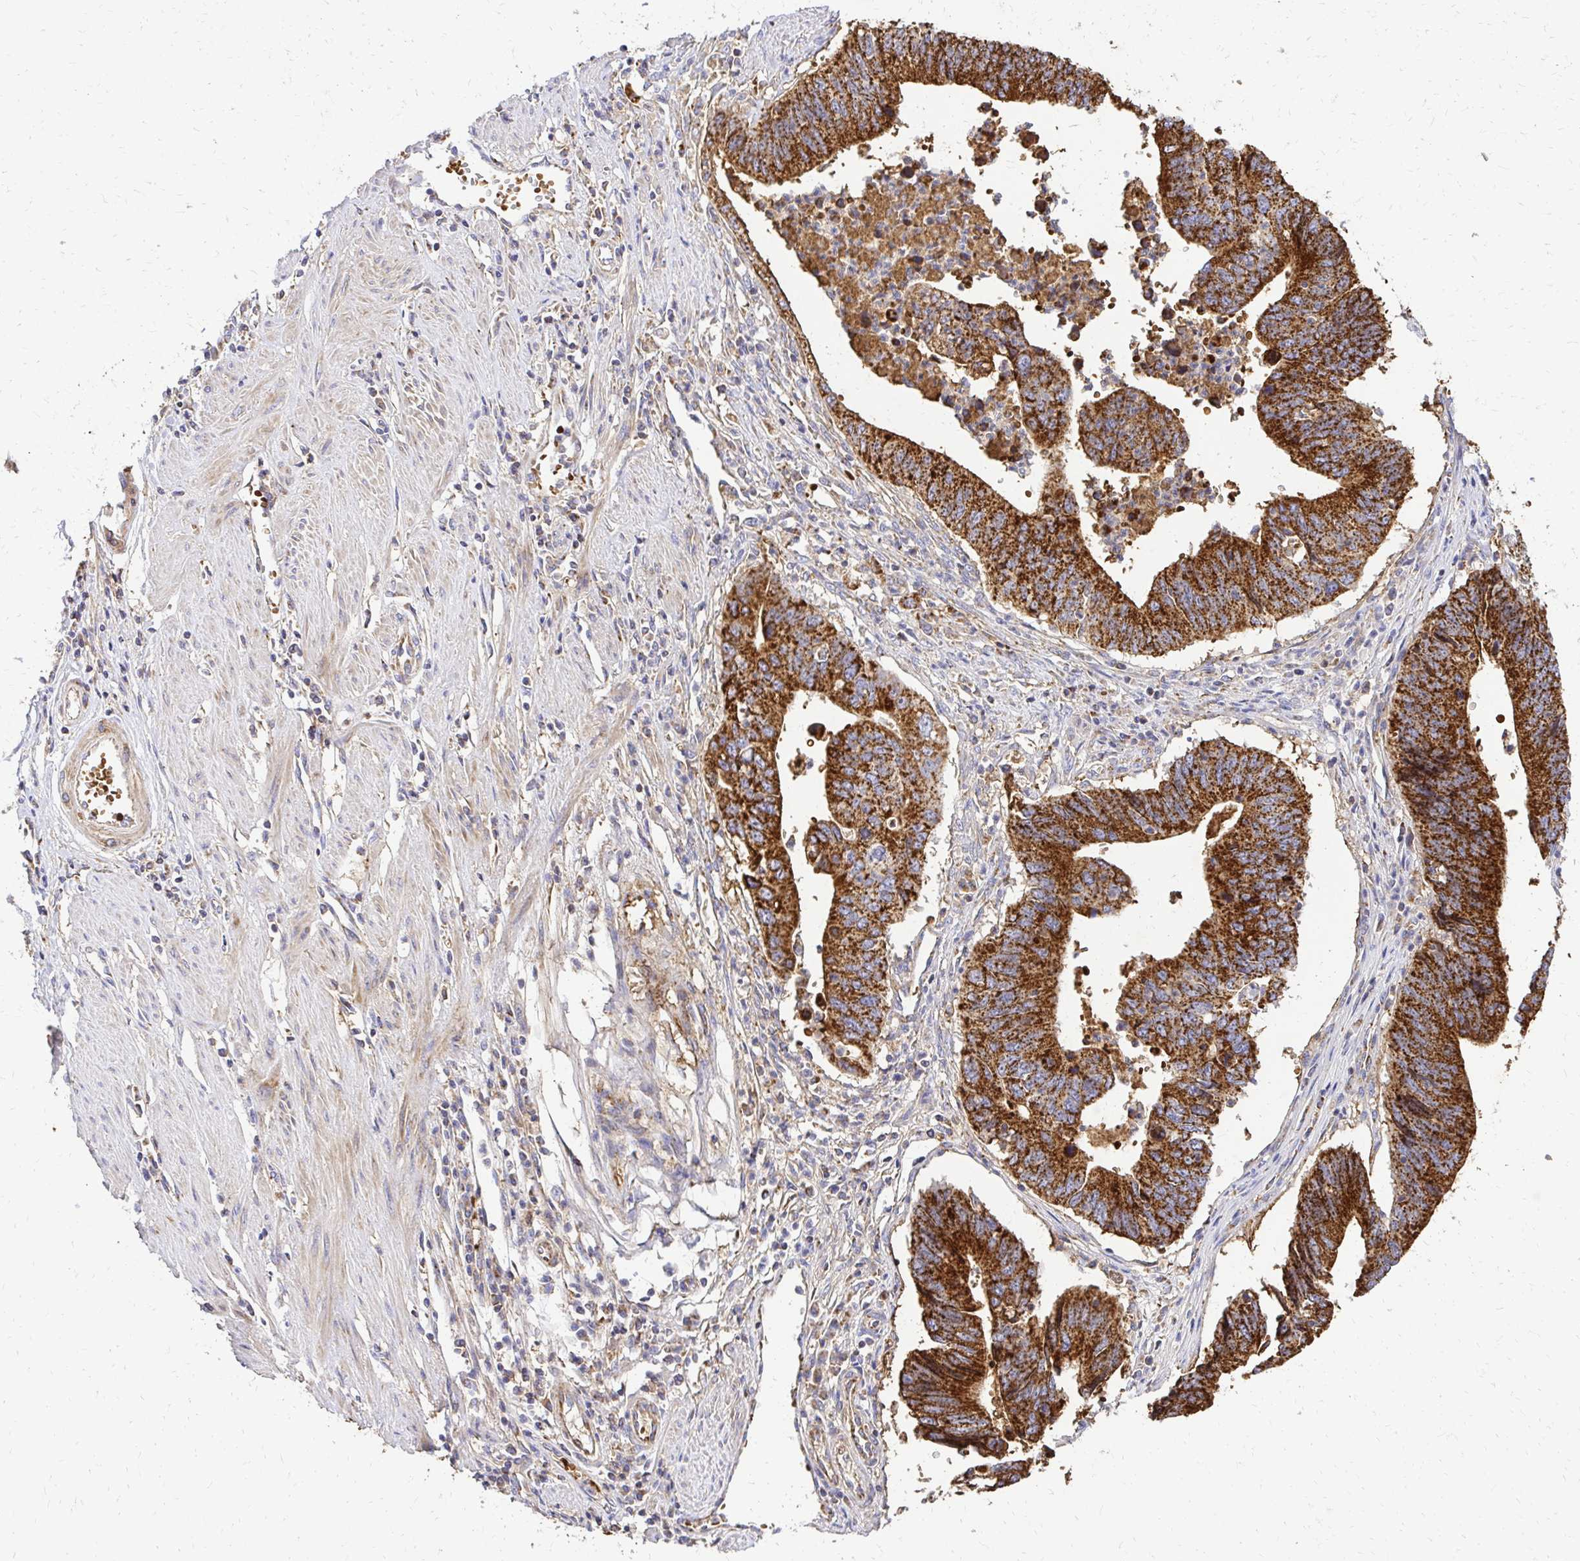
{"staining": {"intensity": "strong", "quantity": ">75%", "location": "cytoplasmic/membranous"}, "tissue": "stomach cancer", "cell_type": "Tumor cells", "image_type": "cancer", "snomed": [{"axis": "morphology", "description": "Adenocarcinoma, NOS"}, {"axis": "topography", "description": "Stomach"}], "caption": "Stomach cancer (adenocarcinoma) was stained to show a protein in brown. There is high levels of strong cytoplasmic/membranous positivity in about >75% of tumor cells. The staining is performed using DAB brown chromogen to label protein expression. The nuclei are counter-stained blue using hematoxylin.", "gene": "MRPL13", "patient": {"sex": "male", "age": 59}}